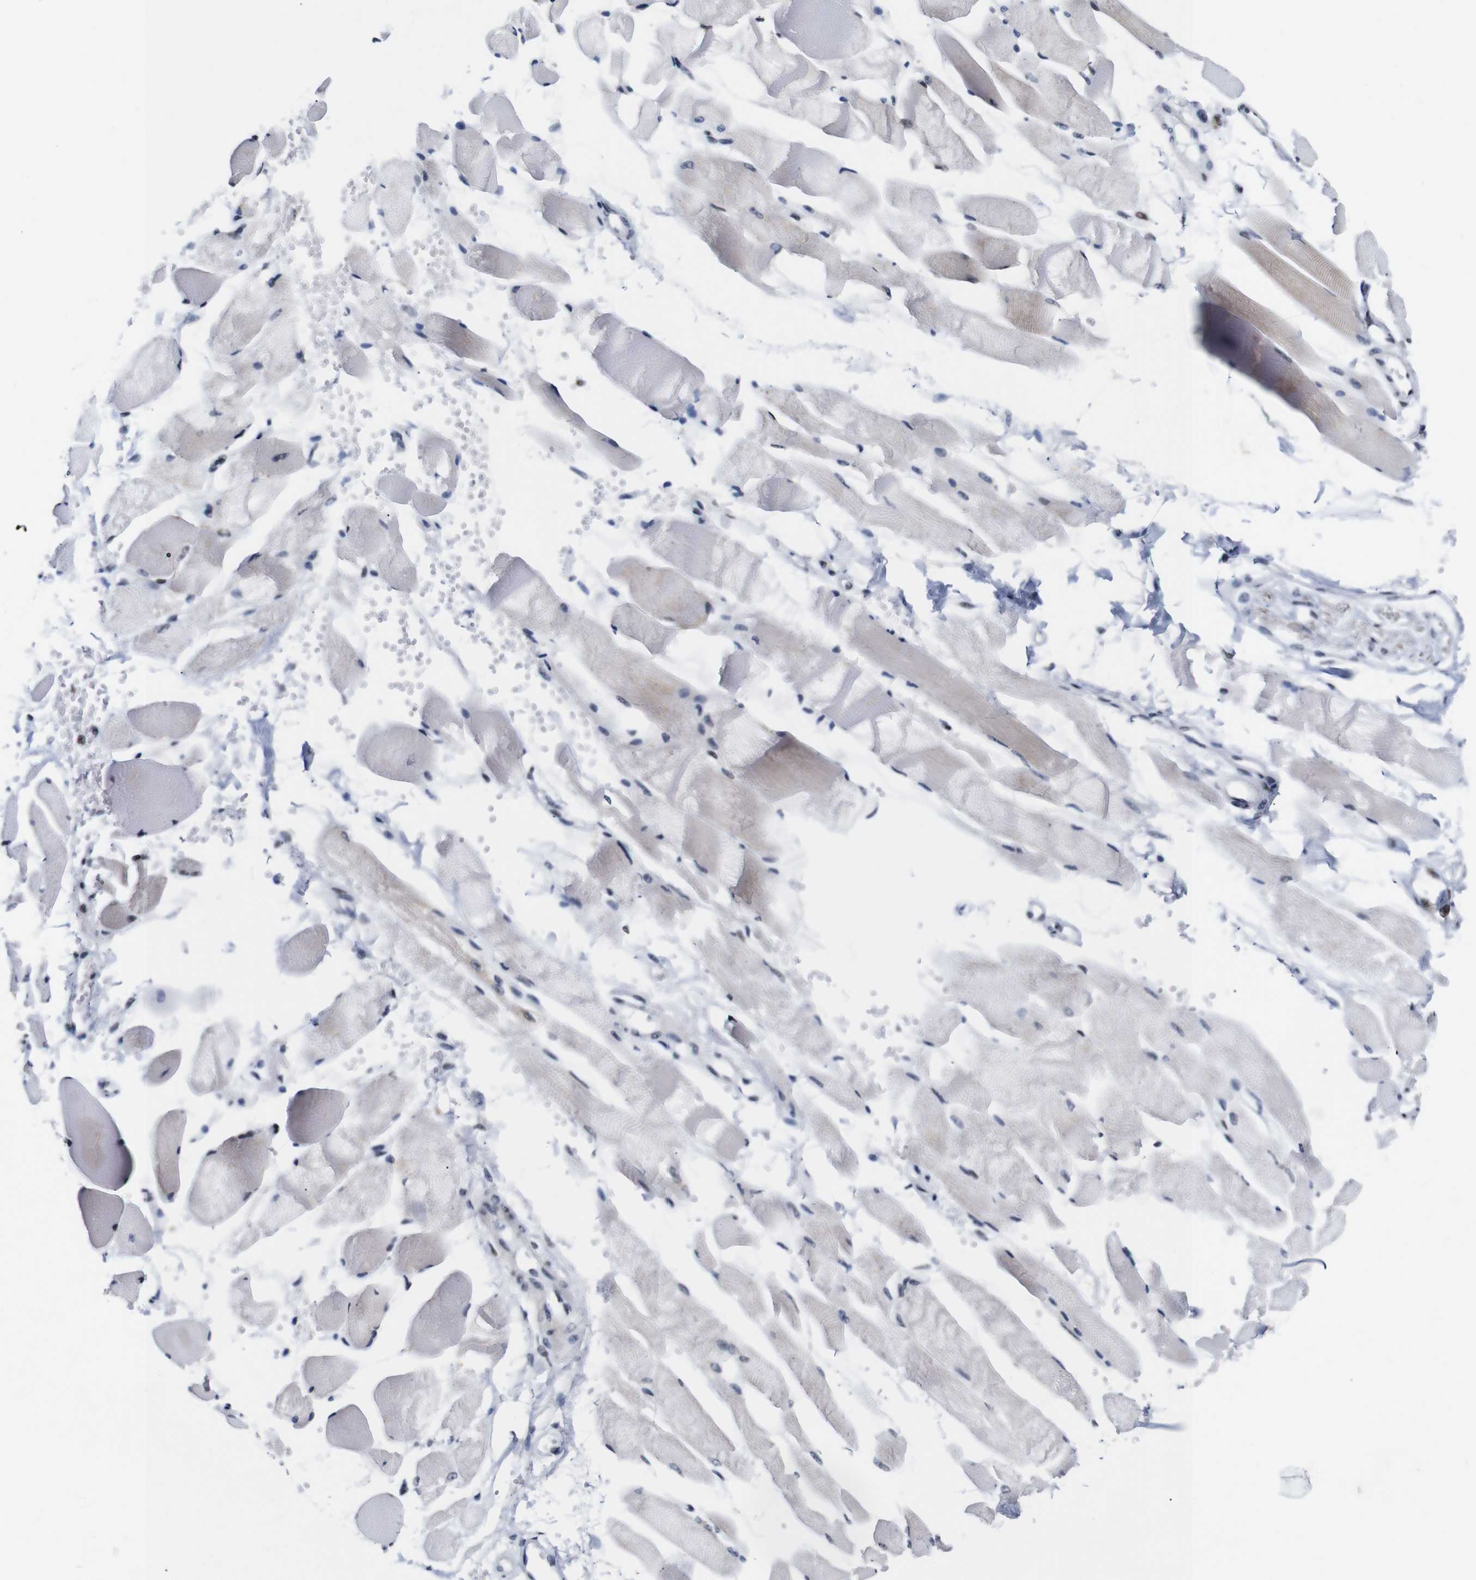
{"staining": {"intensity": "weak", "quantity": "25%-75%", "location": "nuclear"}, "tissue": "skeletal muscle", "cell_type": "Myocytes", "image_type": "normal", "snomed": [{"axis": "morphology", "description": "Normal tissue, NOS"}, {"axis": "topography", "description": "Skeletal muscle"}, {"axis": "topography", "description": "Peripheral nerve tissue"}], "caption": "Skeletal muscle stained with immunohistochemistry (IHC) exhibits weak nuclear expression in approximately 25%-75% of myocytes.", "gene": "GATA6", "patient": {"sex": "female", "age": 84}}